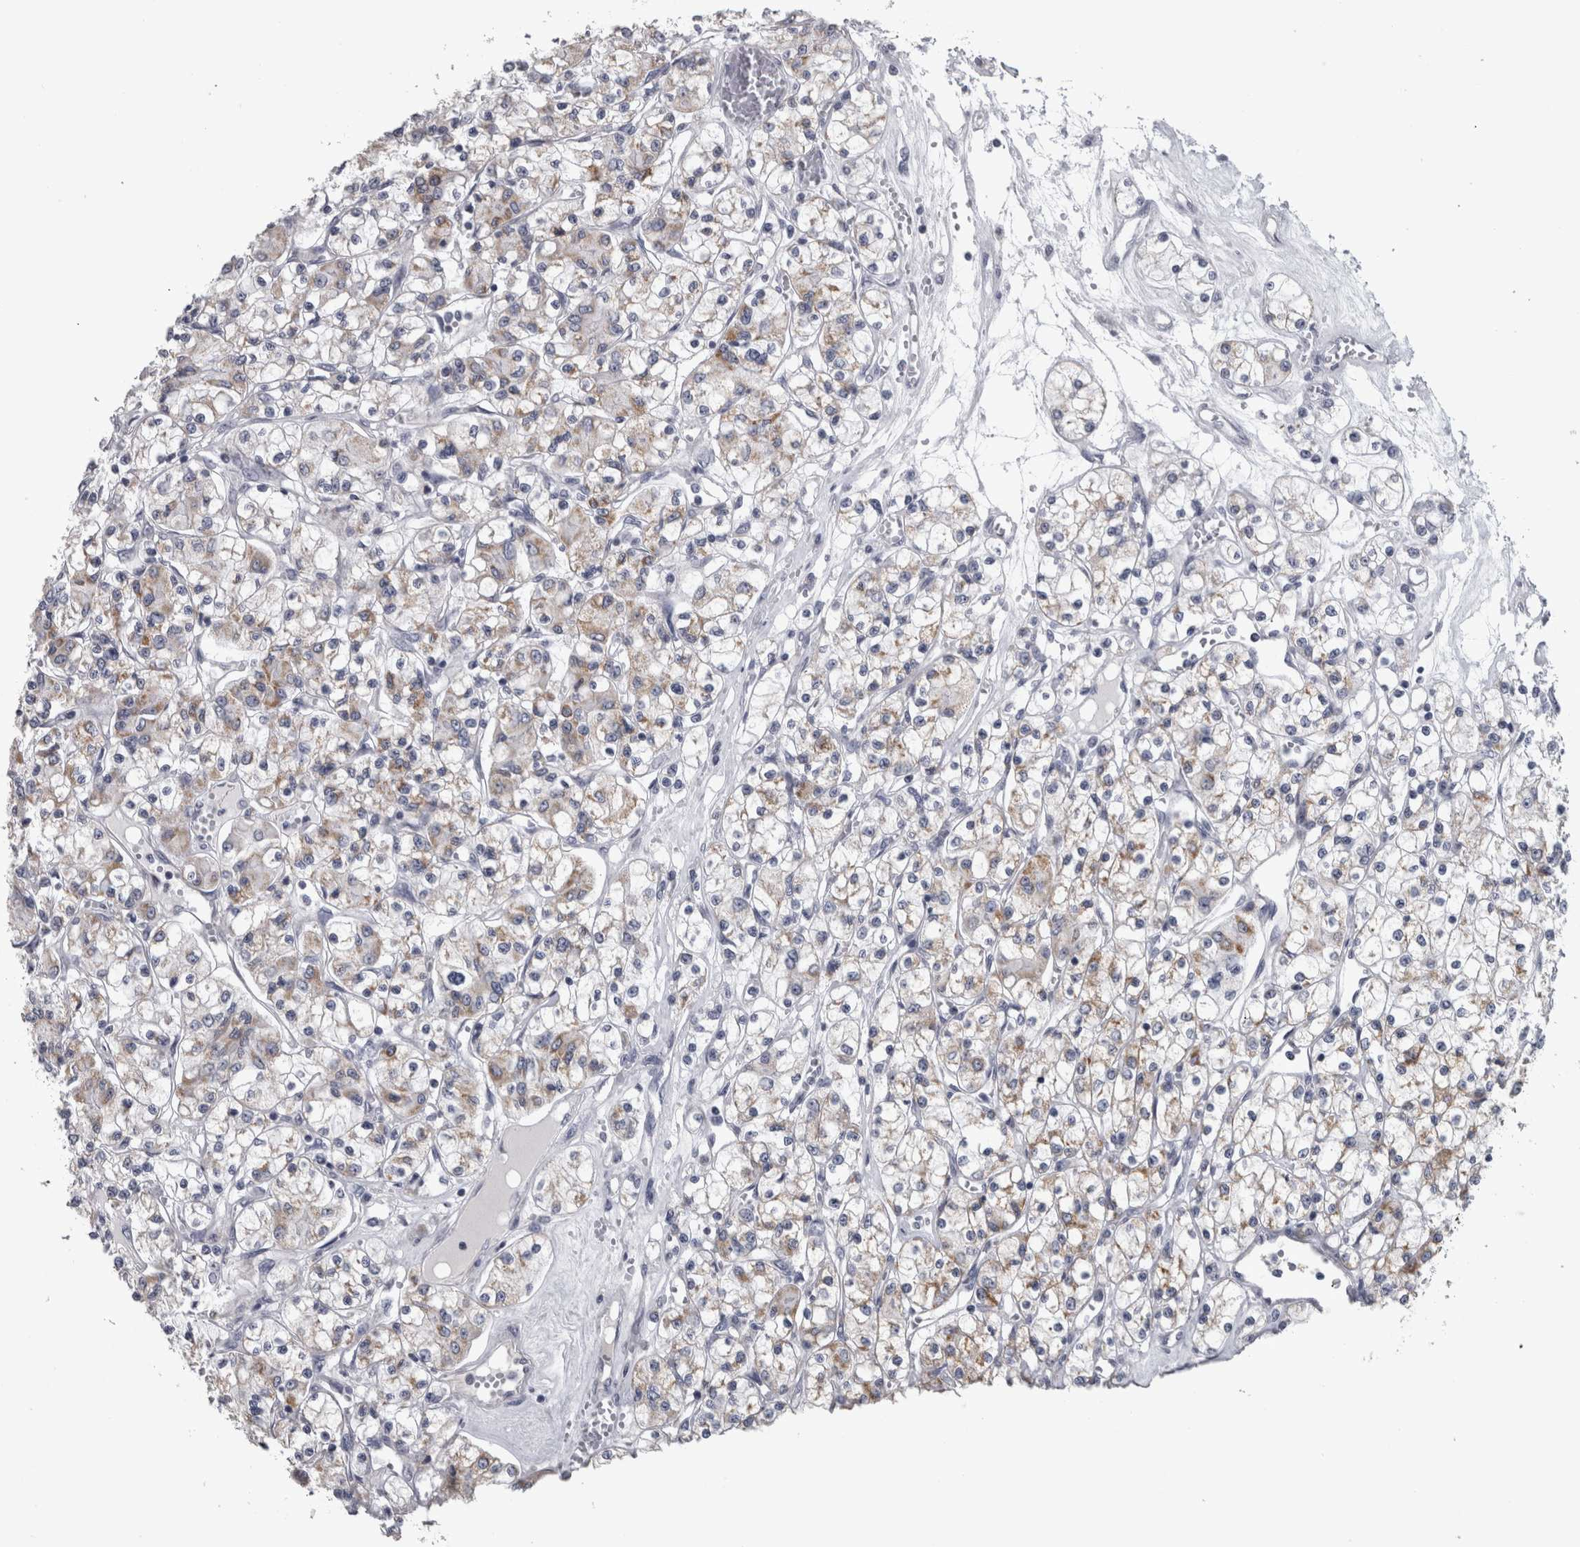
{"staining": {"intensity": "weak", "quantity": "25%-75%", "location": "cytoplasmic/membranous"}, "tissue": "renal cancer", "cell_type": "Tumor cells", "image_type": "cancer", "snomed": [{"axis": "morphology", "description": "Adenocarcinoma, NOS"}, {"axis": "topography", "description": "Kidney"}], "caption": "The photomicrograph displays a brown stain indicating the presence of a protein in the cytoplasmic/membranous of tumor cells in renal cancer (adenocarcinoma).", "gene": "DBT", "patient": {"sex": "female", "age": 59}}